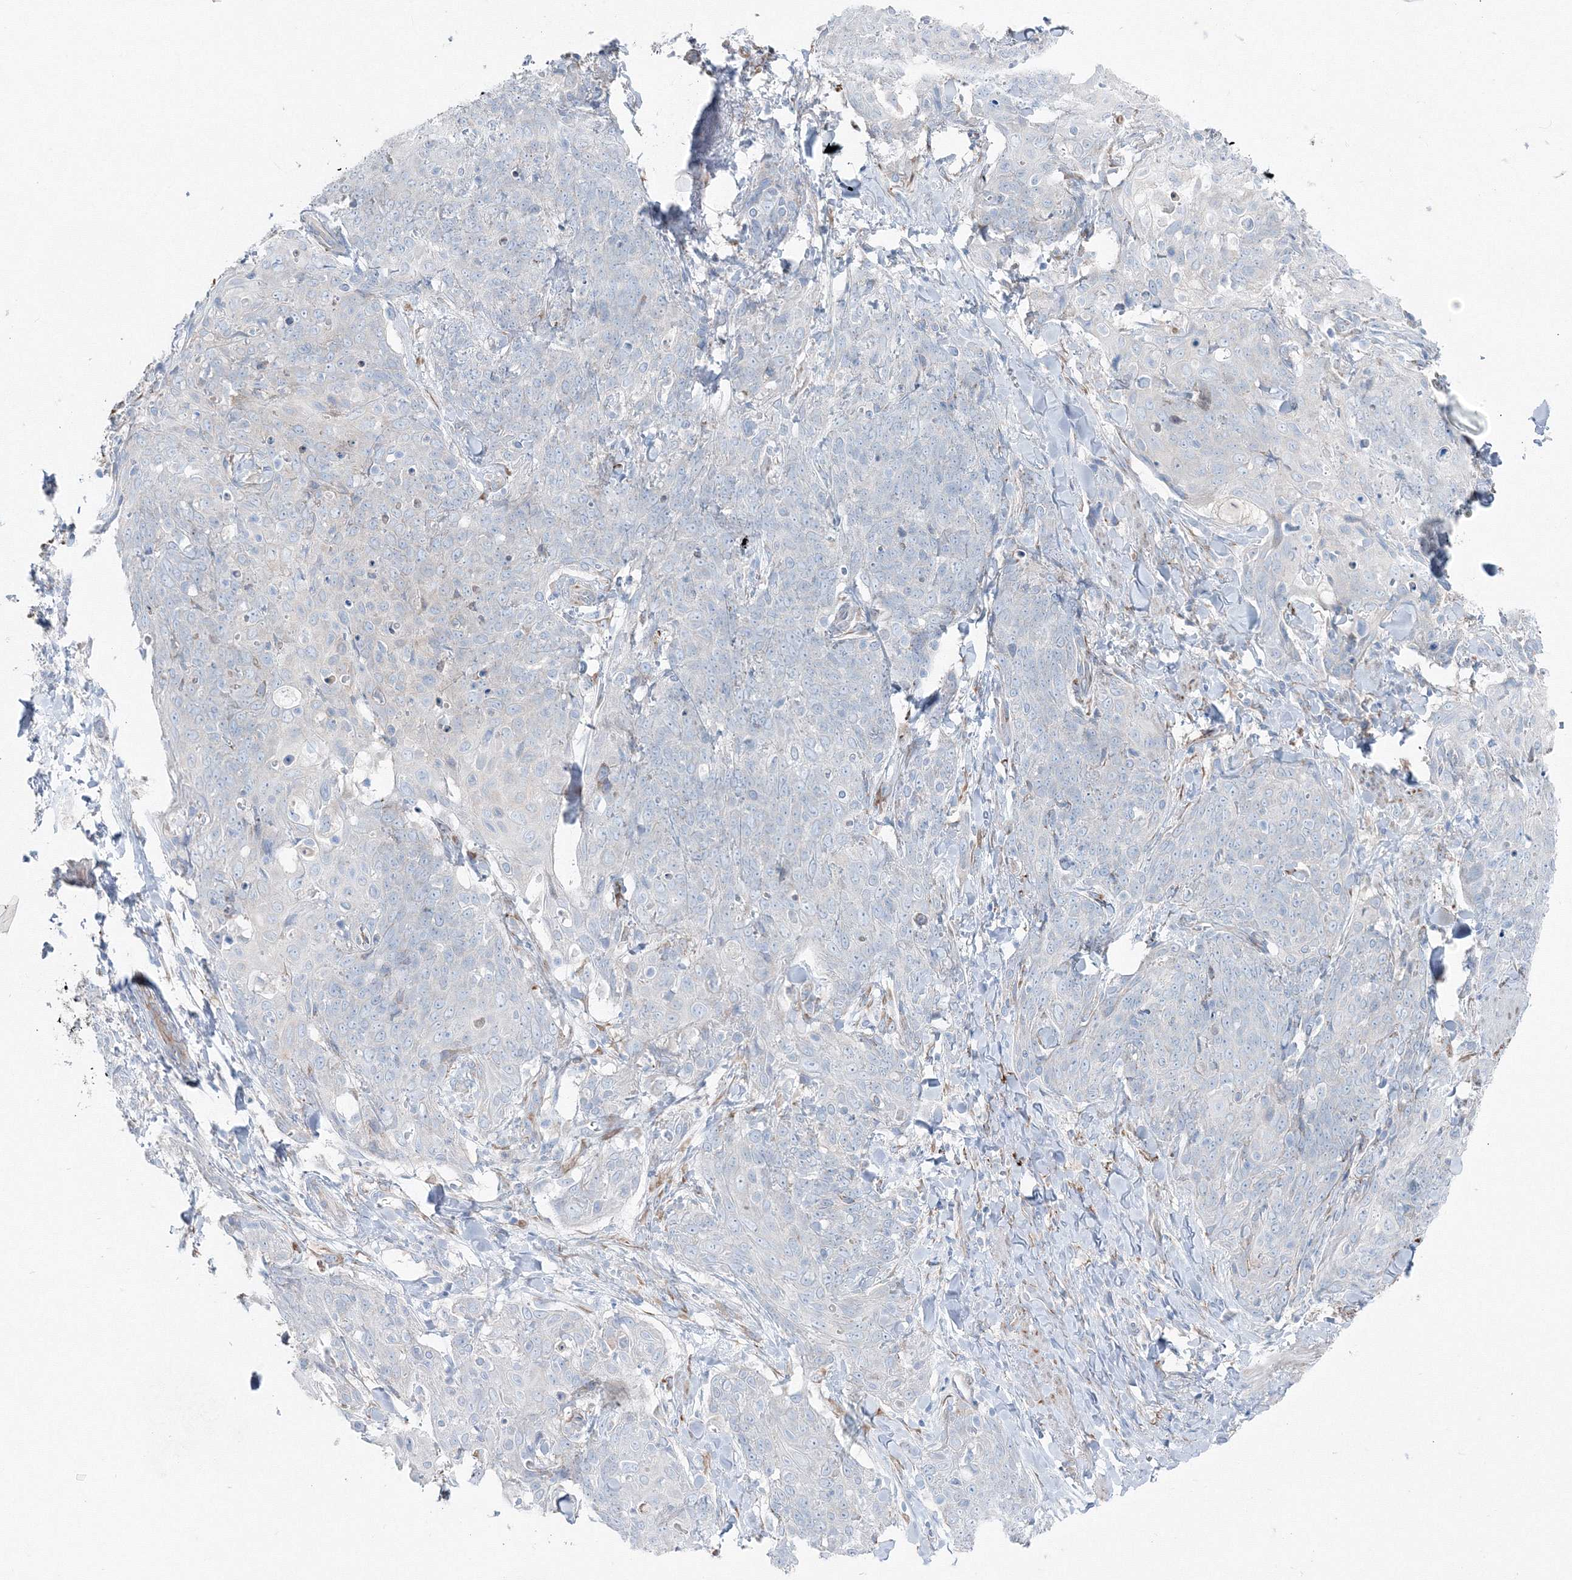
{"staining": {"intensity": "negative", "quantity": "none", "location": "none"}, "tissue": "skin cancer", "cell_type": "Tumor cells", "image_type": "cancer", "snomed": [{"axis": "morphology", "description": "Squamous cell carcinoma, NOS"}, {"axis": "topography", "description": "Skin"}, {"axis": "topography", "description": "Vulva"}], "caption": "Micrograph shows no protein expression in tumor cells of skin cancer tissue. Nuclei are stained in blue.", "gene": "RCN1", "patient": {"sex": "female", "age": 85}}